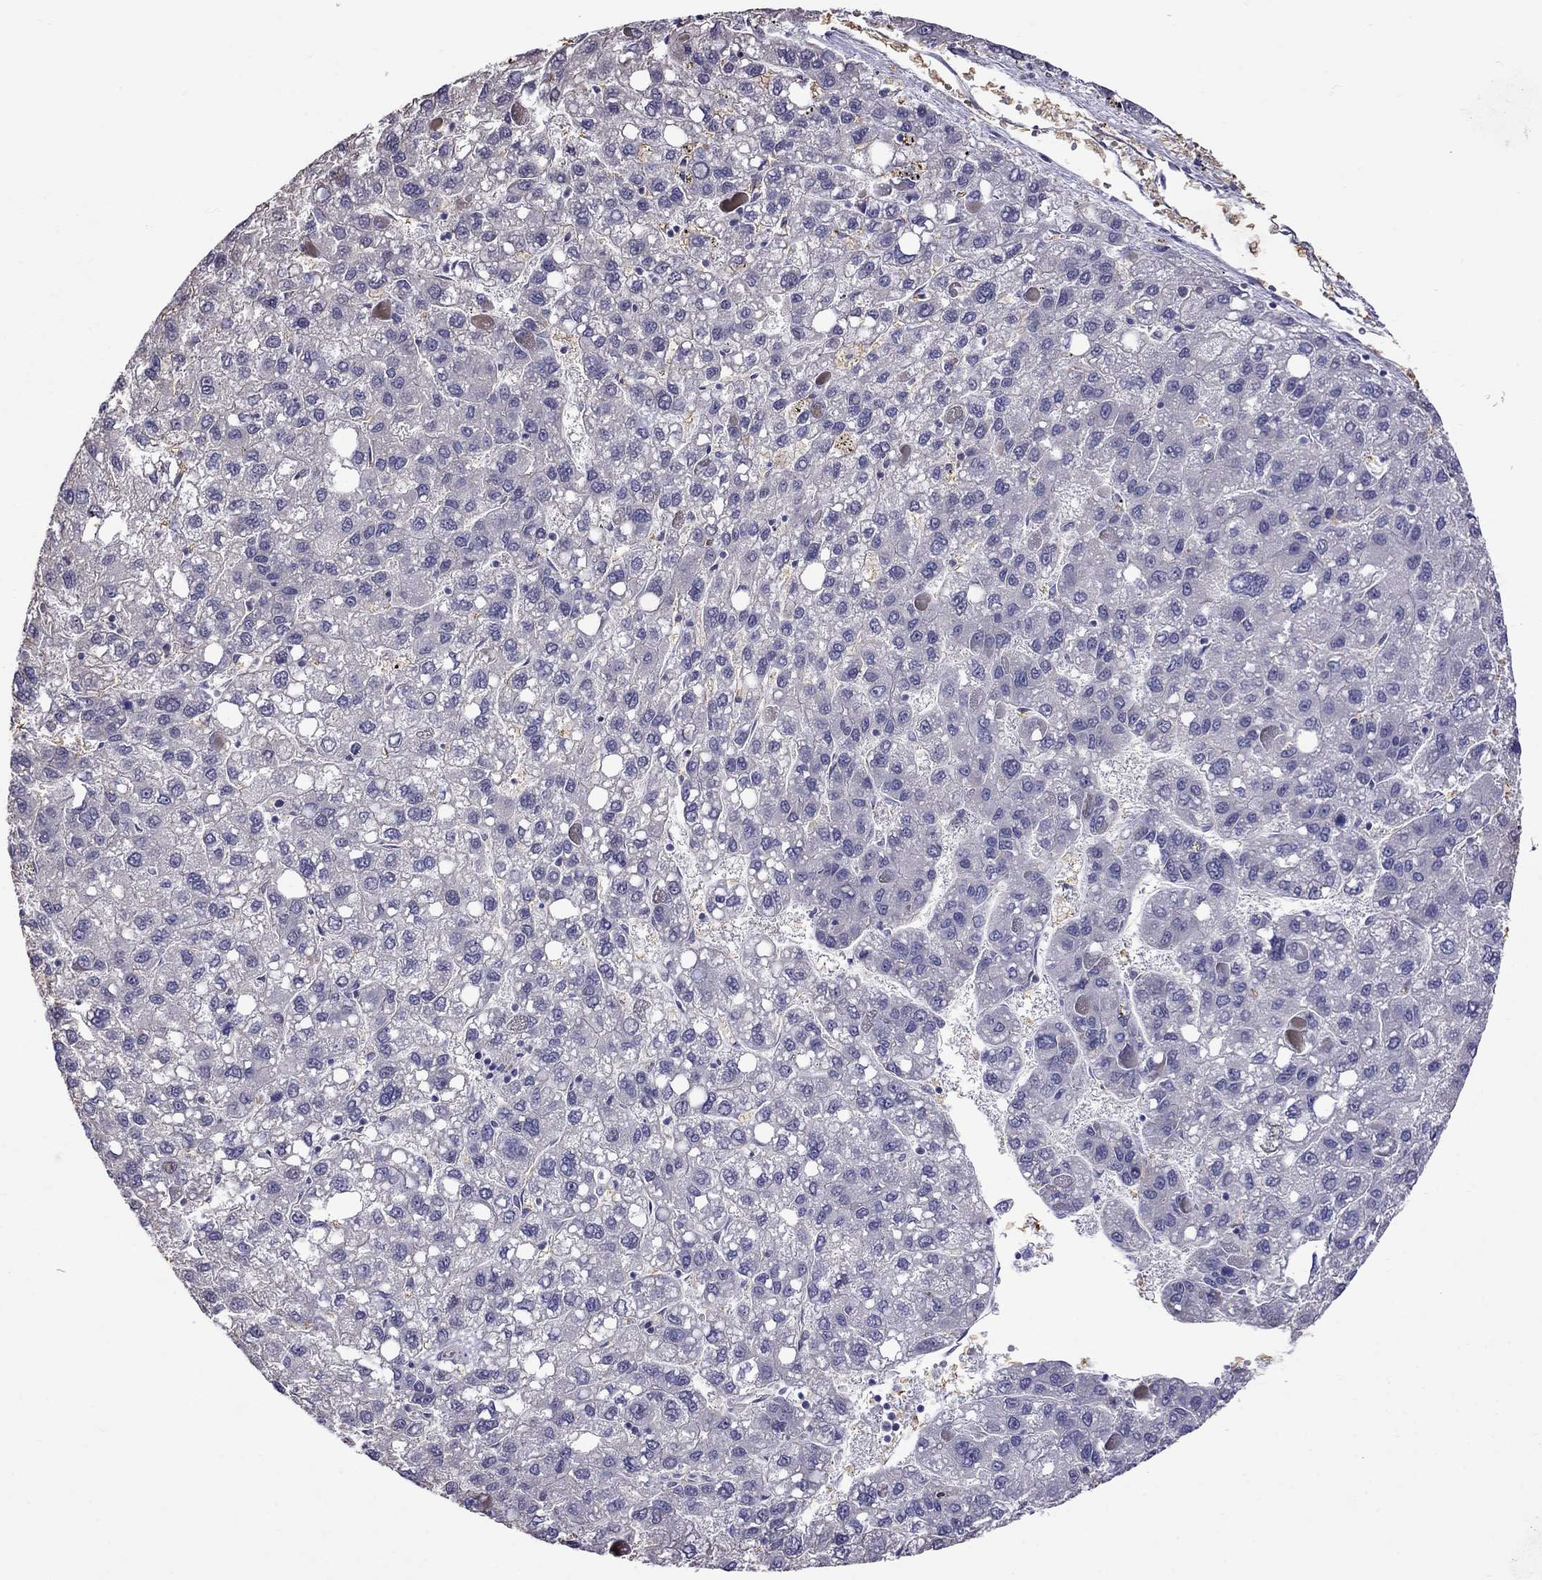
{"staining": {"intensity": "negative", "quantity": "none", "location": "none"}, "tissue": "liver cancer", "cell_type": "Tumor cells", "image_type": "cancer", "snomed": [{"axis": "morphology", "description": "Carcinoma, Hepatocellular, NOS"}, {"axis": "topography", "description": "Liver"}], "caption": "Immunohistochemistry (IHC) photomicrograph of liver cancer stained for a protein (brown), which displays no staining in tumor cells.", "gene": "ADAM28", "patient": {"sex": "female", "age": 82}}